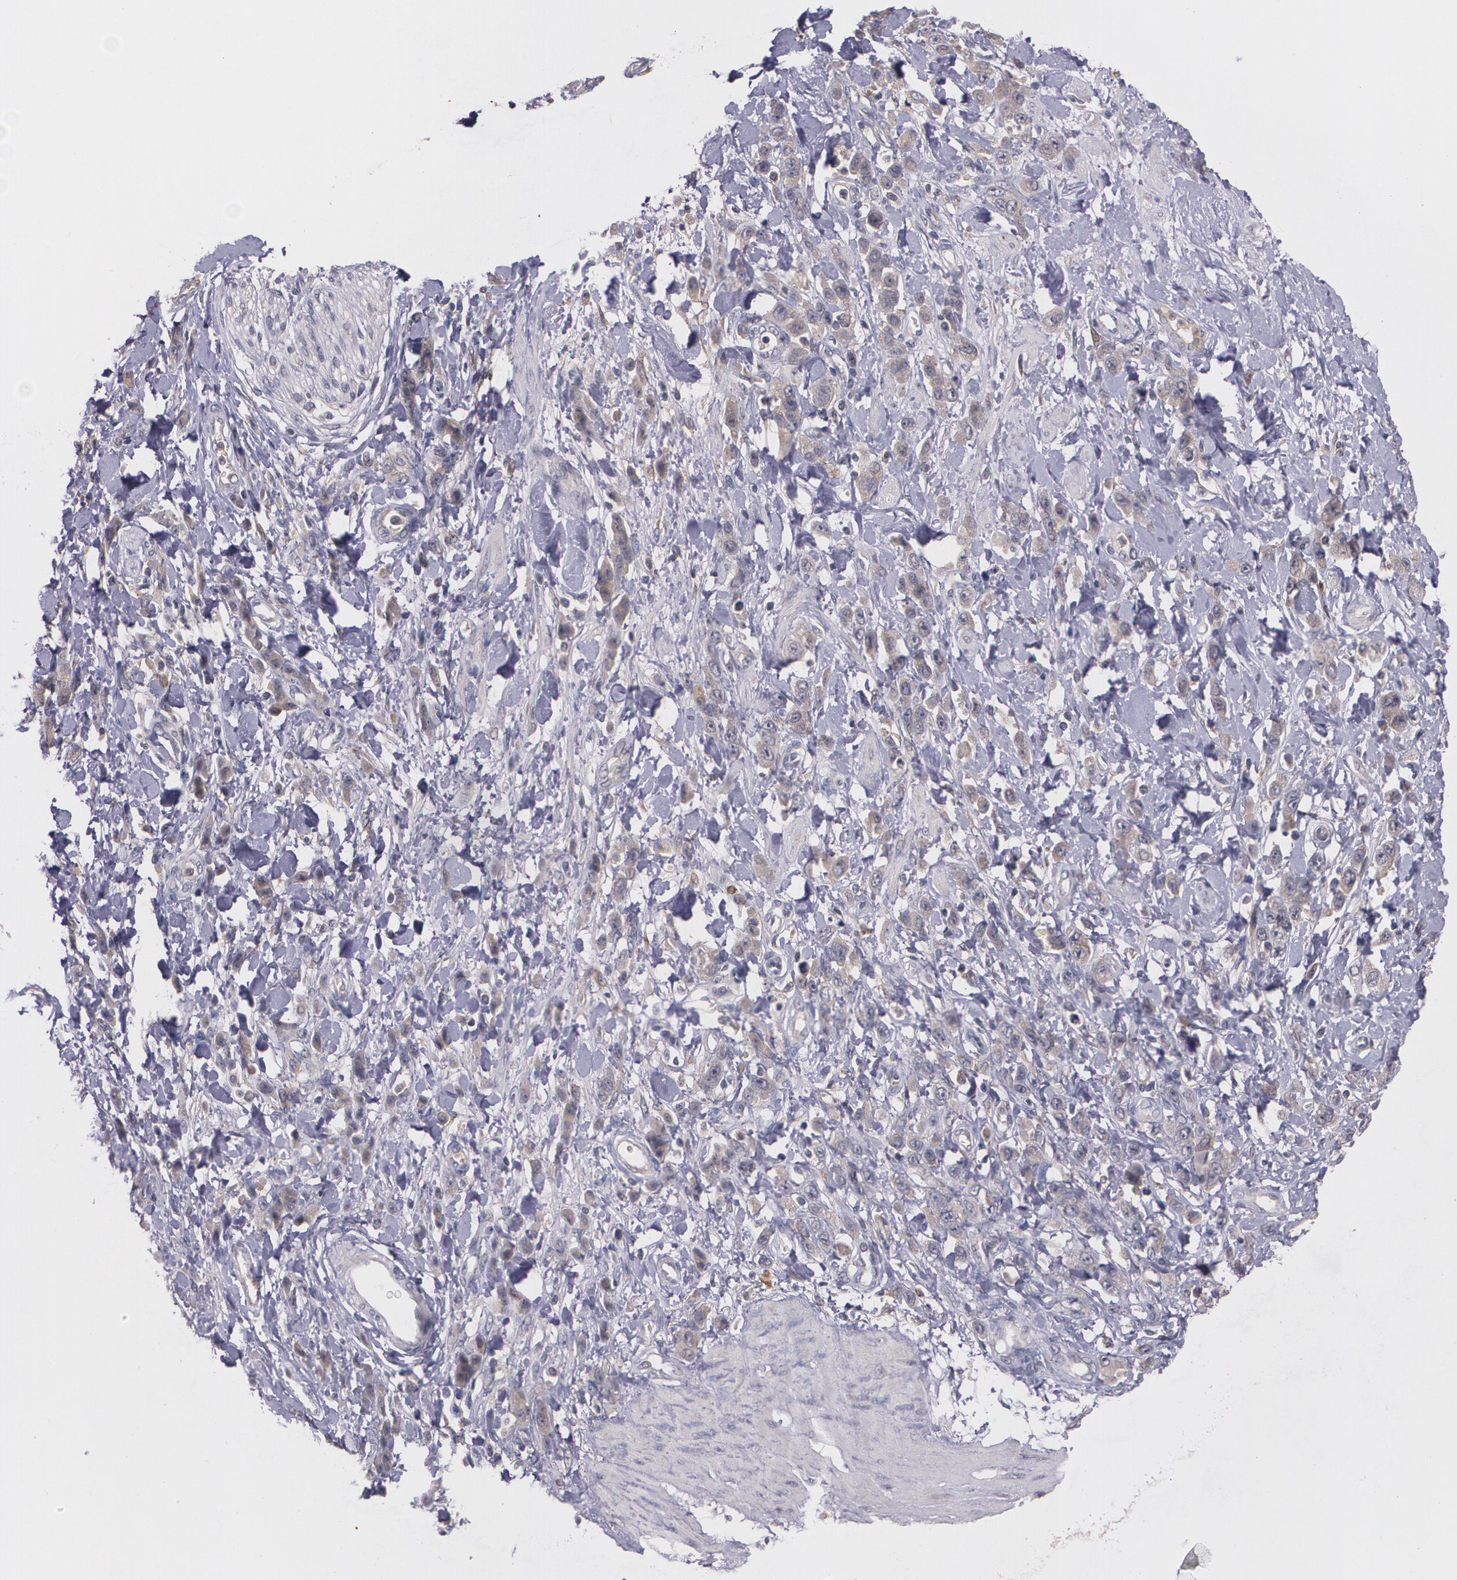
{"staining": {"intensity": "weak", "quantity": "25%-75%", "location": "cytoplasmic/membranous"}, "tissue": "stomach cancer", "cell_type": "Tumor cells", "image_type": "cancer", "snomed": [{"axis": "morphology", "description": "Normal tissue, NOS"}, {"axis": "morphology", "description": "Adenocarcinoma, NOS"}, {"axis": "topography", "description": "Stomach"}], "caption": "Adenocarcinoma (stomach) was stained to show a protein in brown. There is low levels of weak cytoplasmic/membranous expression in approximately 25%-75% of tumor cells.", "gene": "IFNGR2", "patient": {"sex": "male", "age": 82}}